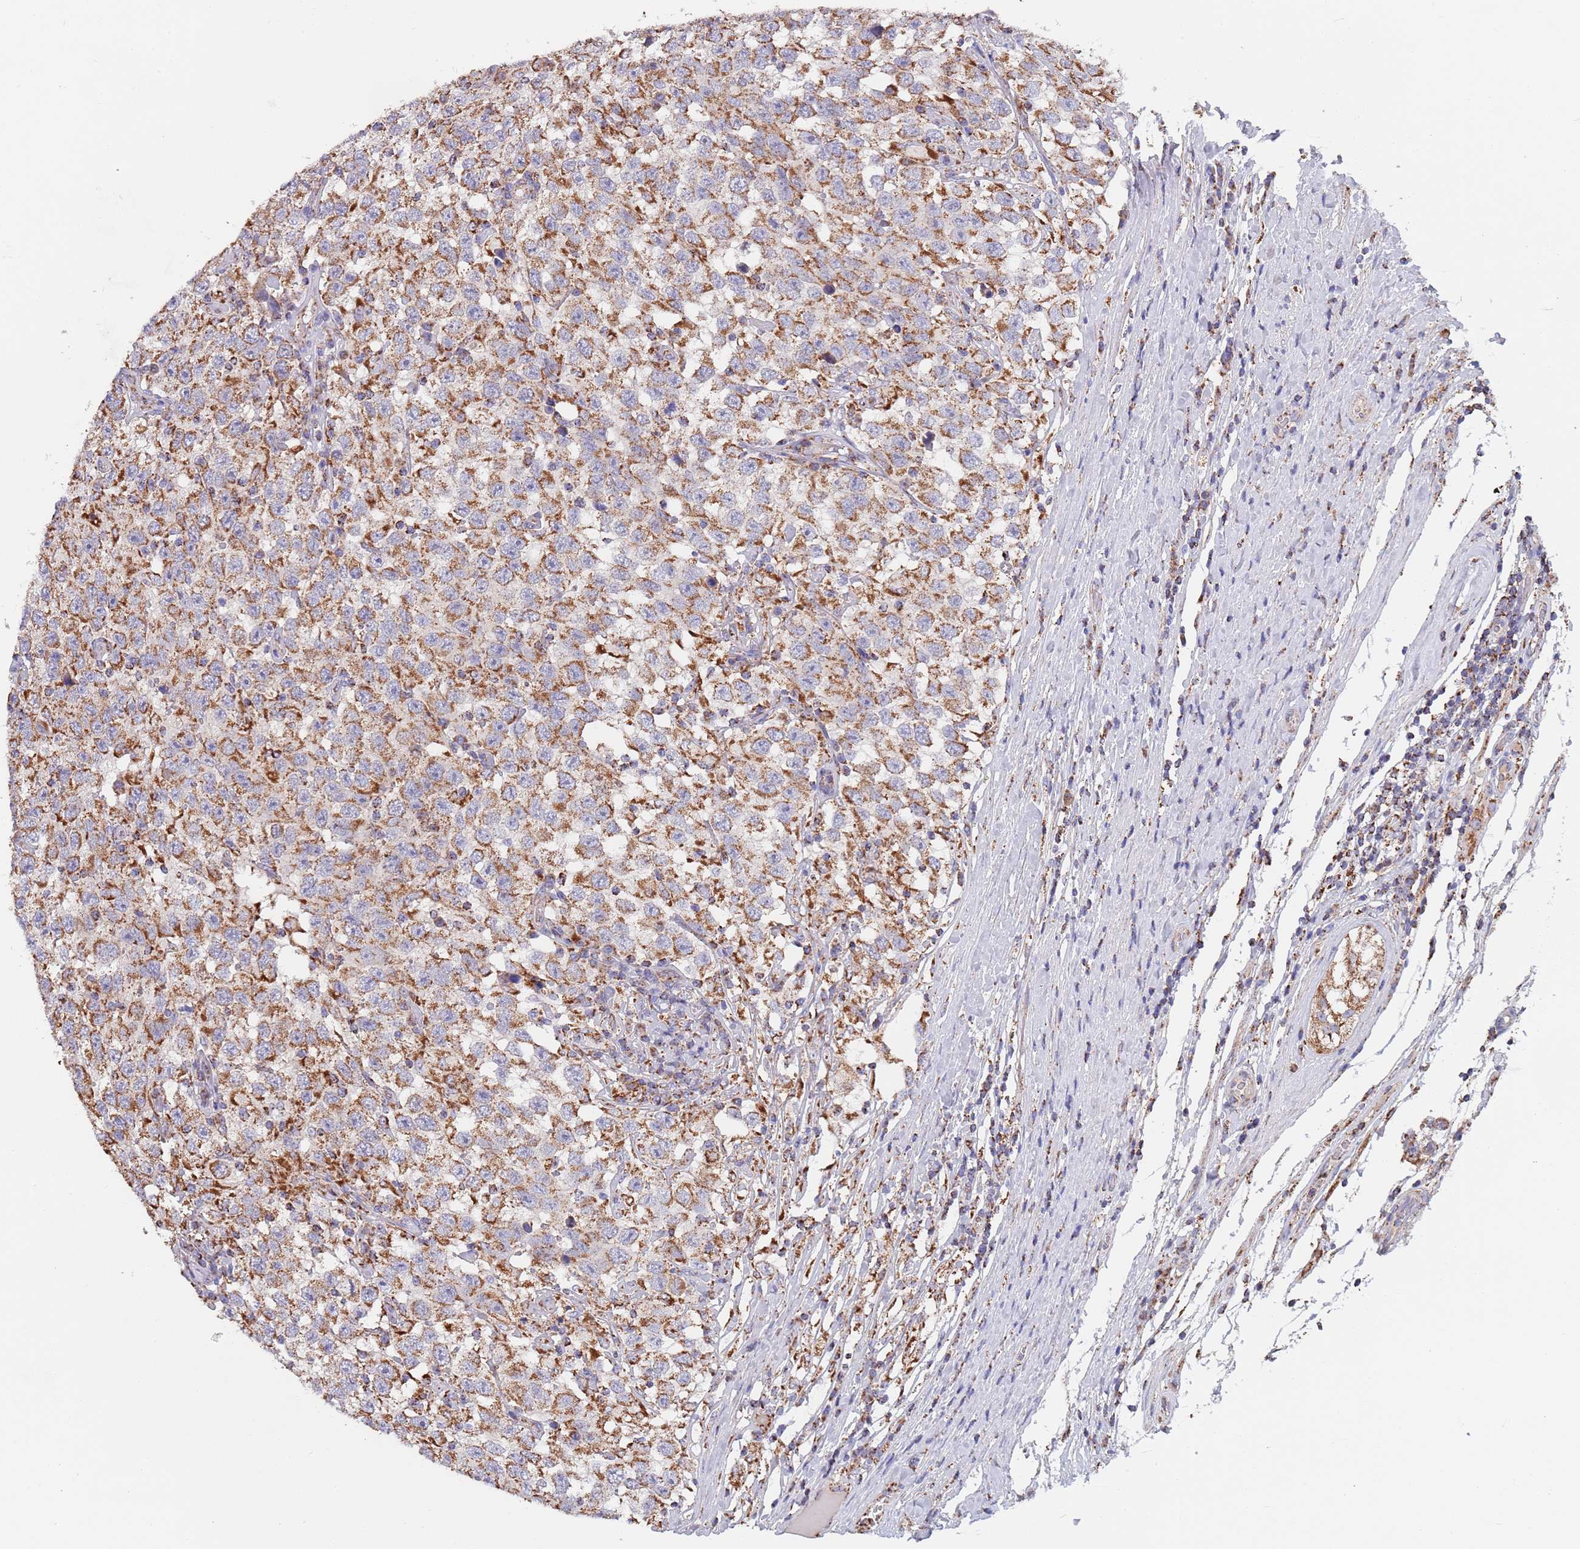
{"staining": {"intensity": "strong", "quantity": ">75%", "location": "cytoplasmic/membranous"}, "tissue": "testis cancer", "cell_type": "Tumor cells", "image_type": "cancer", "snomed": [{"axis": "morphology", "description": "Seminoma, NOS"}, {"axis": "topography", "description": "Testis"}], "caption": "Approximately >75% of tumor cells in human seminoma (testis) reveal strong cytoplasmic/membranous protein positivity as visualized by brown immunohistochemical staining.", "gene": "PGP", "patient": {"sex": "male", "age": 41}}